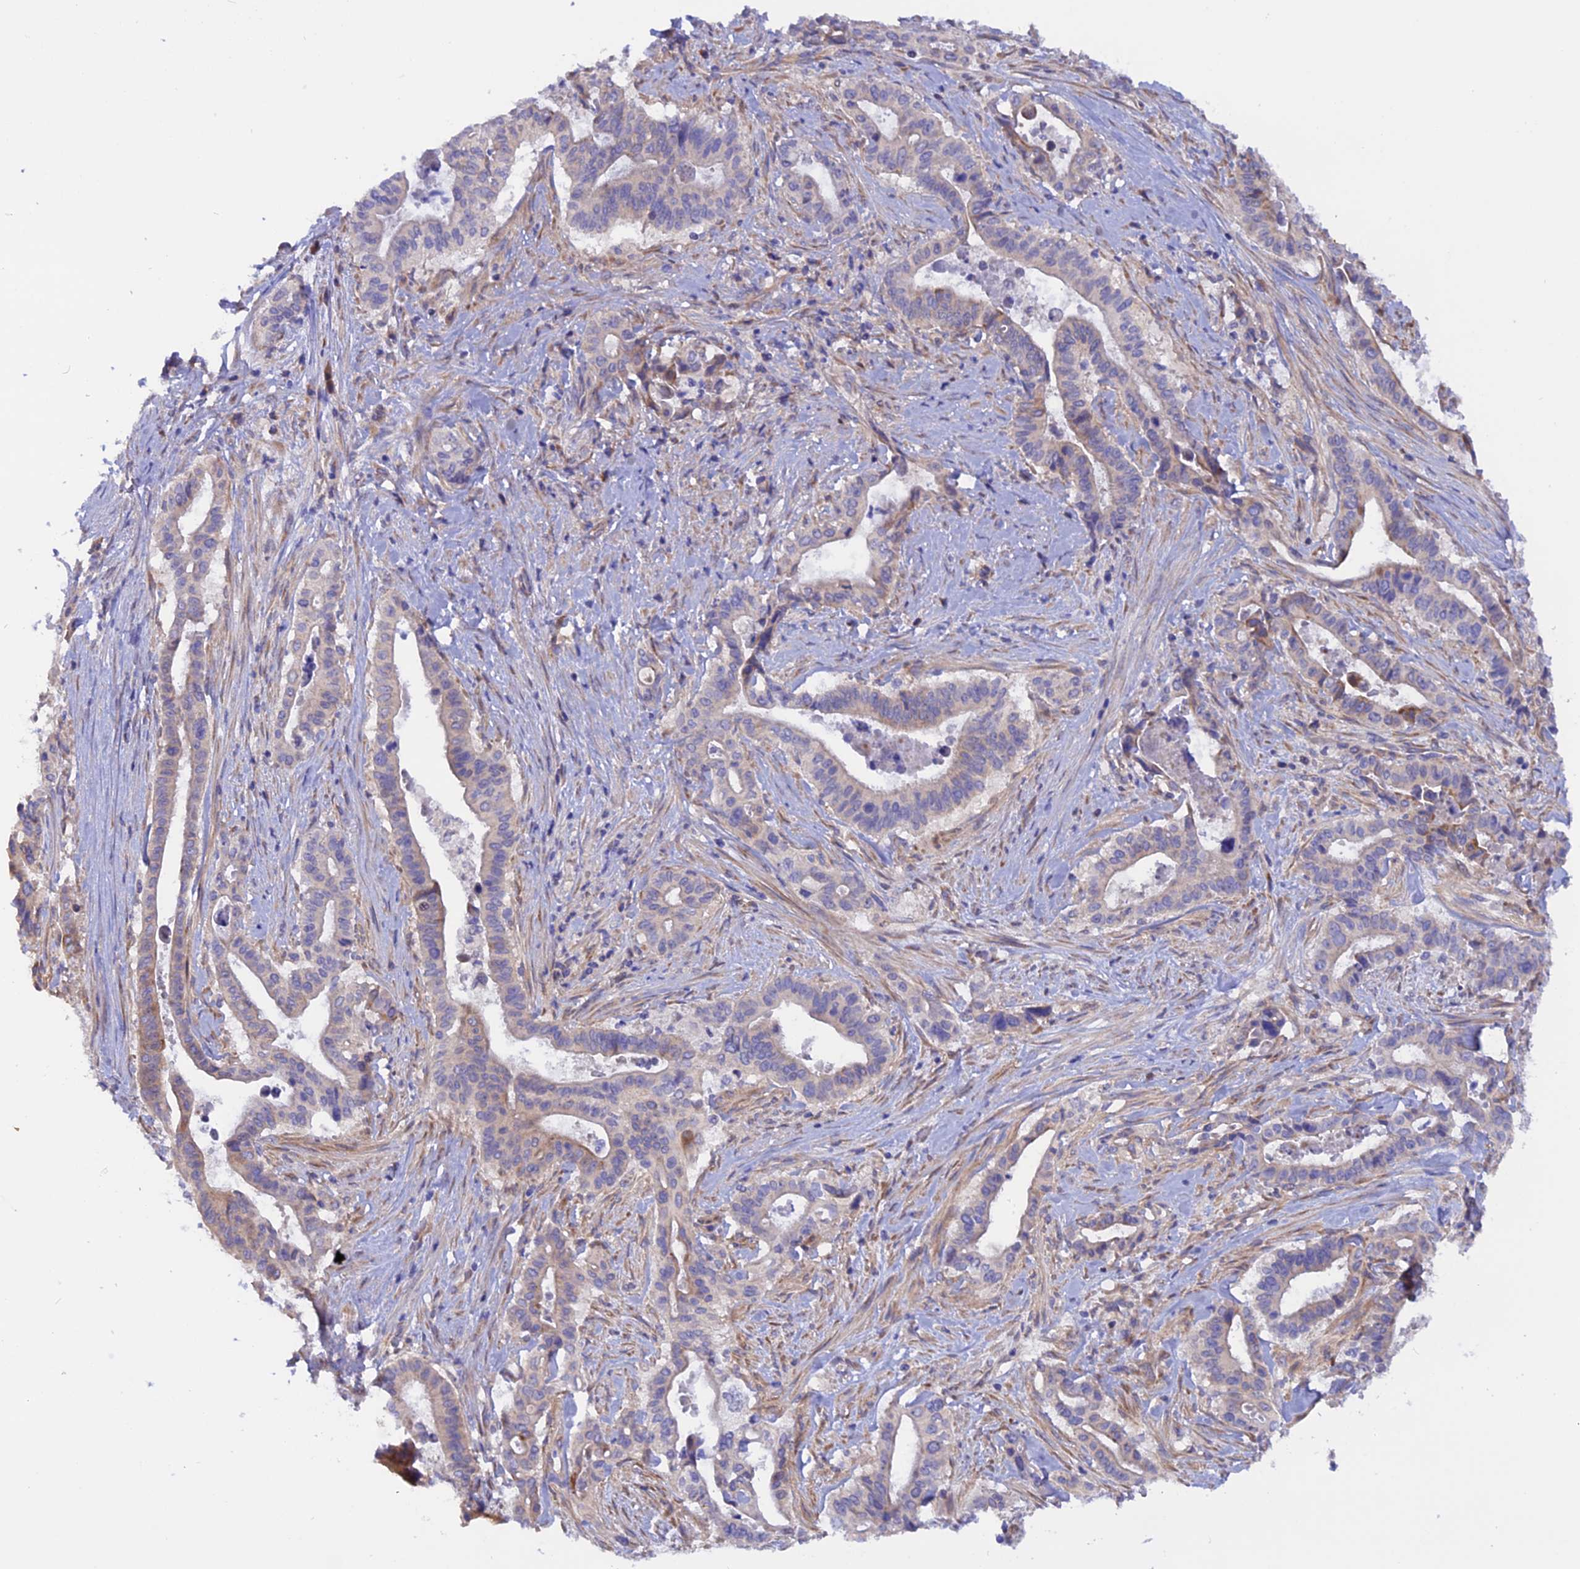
{"staining": {"intensity": "moderate", "quantity": "<25%", "location": "cytoplasmic/membranous"}, "tissue": "pancreatic cancer", "cell_type": "Tumor cells", "image_type": "cancer", "snomed": [{"axis": "morphology", "description": "Adenocarcinoma, NOS"}, {"axis": "topography", "description": "Pancreas"}], "caption": "High-magnification brightfield microscopy of pancreatic cancer stained with DAB (brown) and counterstained with hematoxylin (blue). tumor cells exhibit moderate cytoplasmic/membranous staining is present in approximately<25% of cells. (IHC, brightfield microscopy, high magnification).", "gene": "HYCC1", "patient": {"sex": "female", "age": 77}}